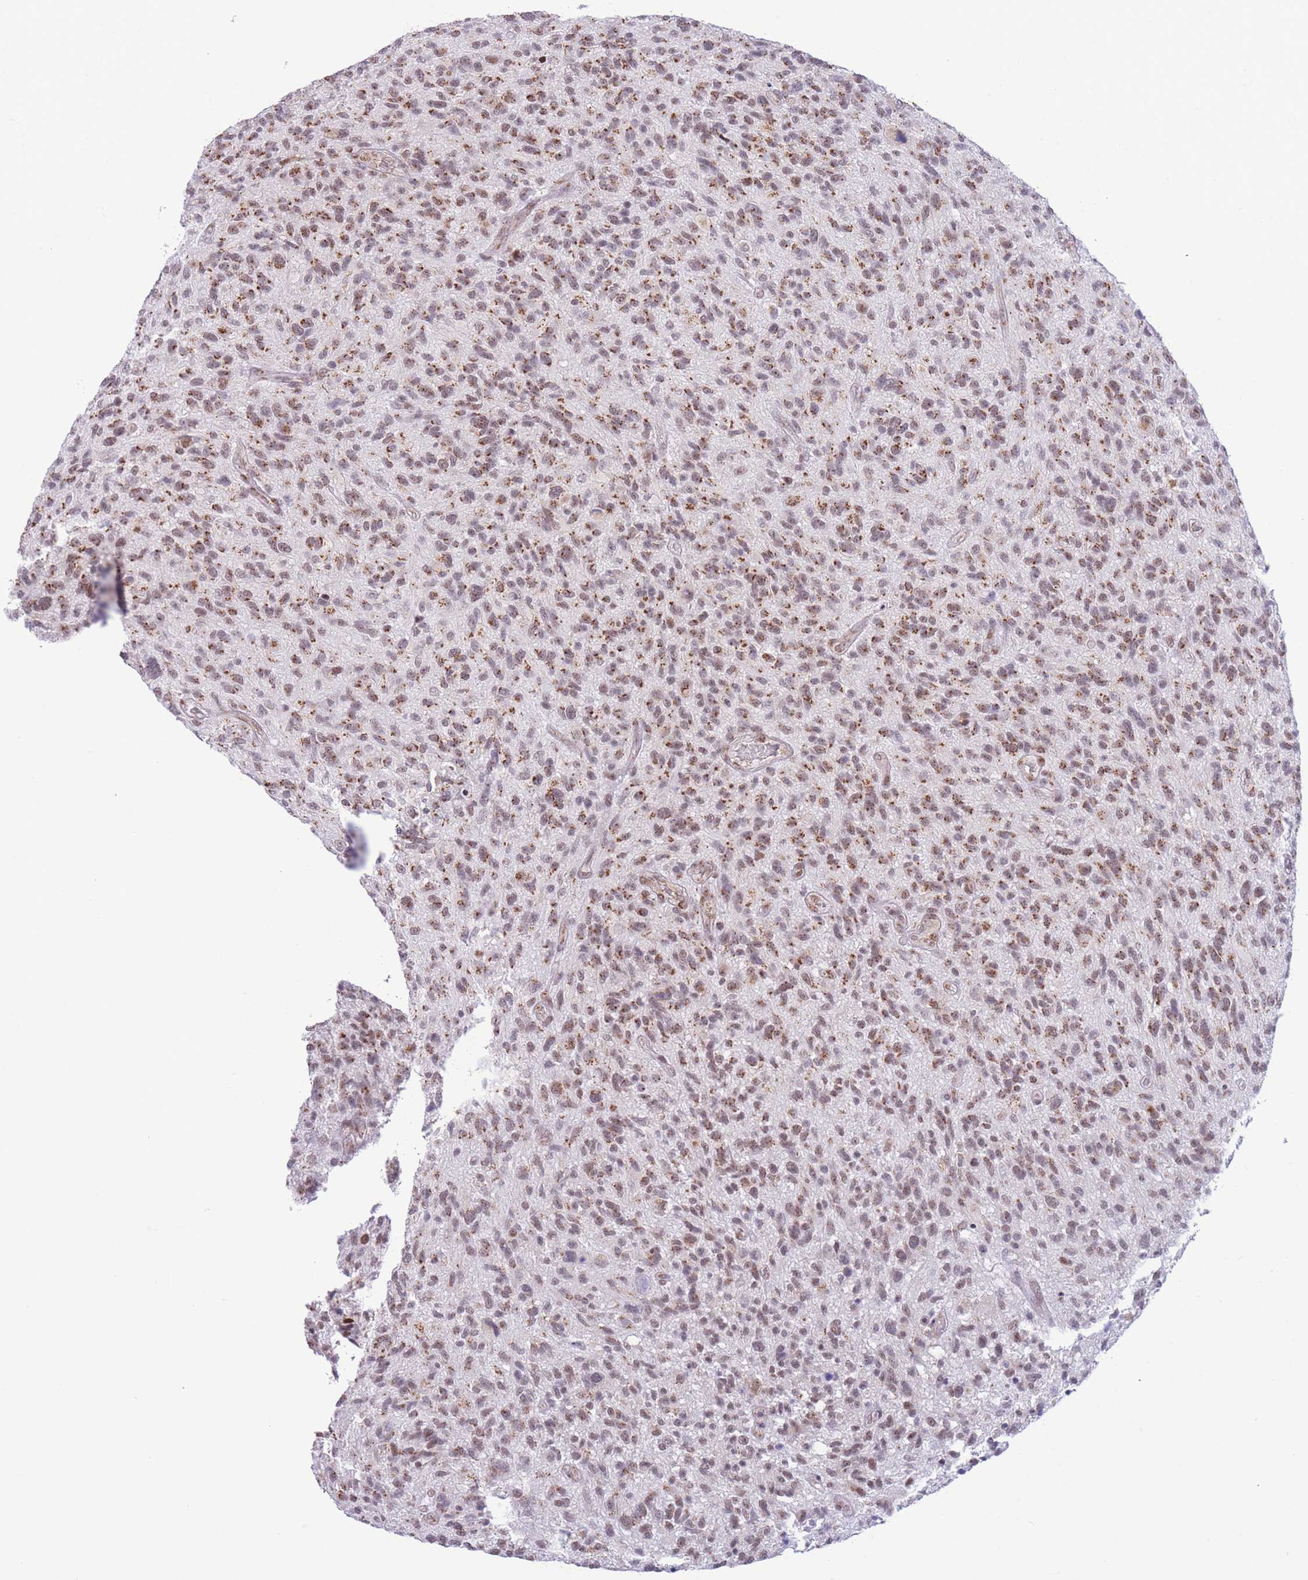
{"staining": {"intensity": "moderate", "quantity": ">75%", "location": "cytoplasmic/membranous,nuclear"}, "tissue": "glioma", "cell_type": "Tumor cells", "image_type": "cancer", "snomed": [{"axis": "morphology", "description": "Glioma, malignant, High grade"}, {"axis": "topography", "description": "Brain"}], "caption": "A brown stain labels moderate cytoplasmic/membranous and nuclear positivity of a protein in malignant high-grade glioma tumor cells.", "gene": "INO80C", "patient": {"sex": "male", "age": 47}}